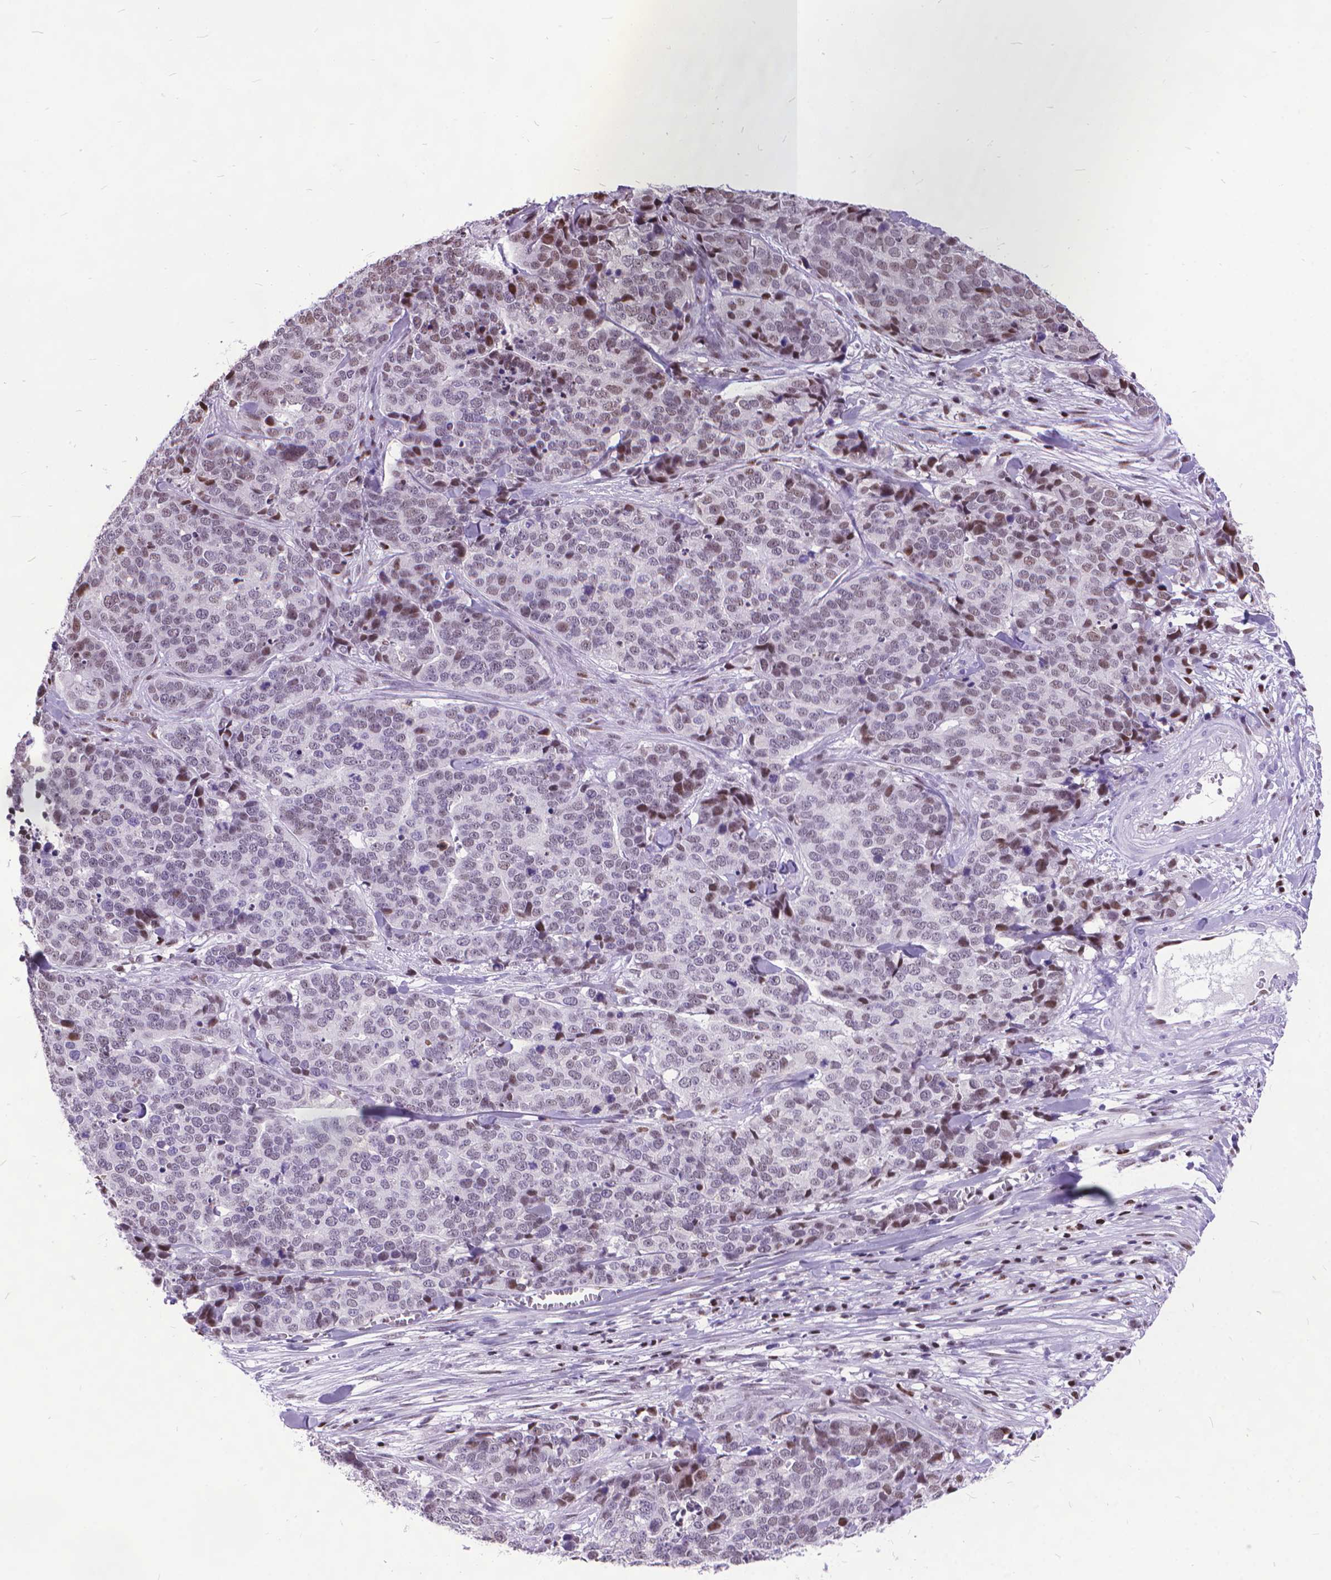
{"staining": {"intensity": "moderate", "quantity": "<25%", "location": "nuclear"}, "tissue": "ovarian cancer", "cell_type": "Tumor cells", "image_type": "cancer", "snomed": [{"axis": "morphology", "description": "Carcinoma, endometroid"}, {"axis": "topography", "description": "Ovary"}], "caption": "Protein expression analysis of ovarian cancer exhibits moderate nuclear positivity in about <25% of tumor cells.", "gene": "POLE4", "patient": {"sex": "female", "age": 65}}